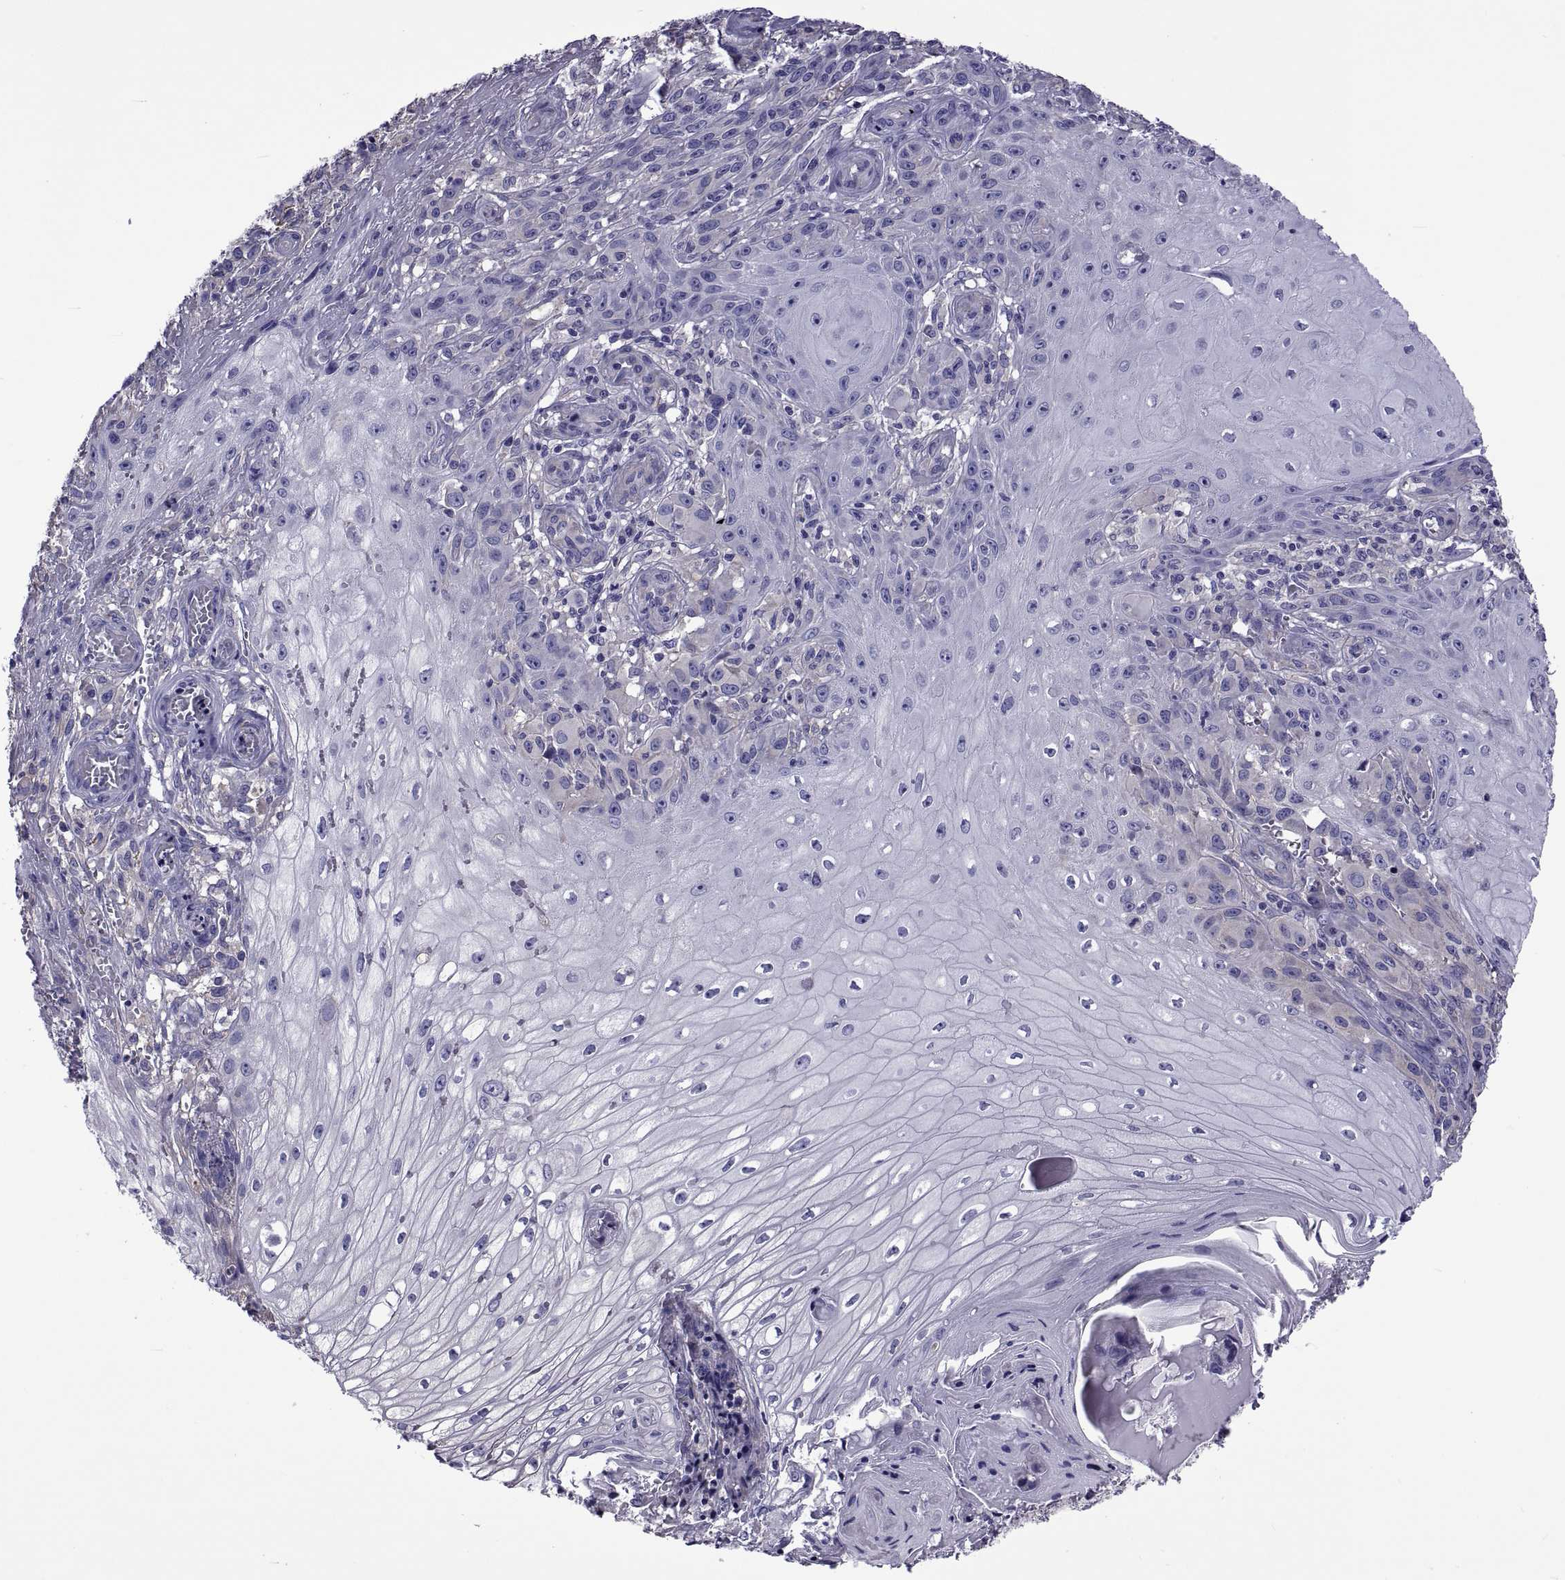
{"staining": {"intensity": "negative", "quantity": "none", "location": "none"}, "tissue": "melanoma", "cell_type": "Tumor cells", "image_type": "cancer", "snomed": [{"axis": "morphology", "description": "Malignant melanoma, NOS"}, {"axis": "topography", "description": "Skin"}], "caption": "Immunohistochemical staining of melanoma displays no significant expression in tumor cells. Brightfield microscopy of immunohistochemistry stained with DAB (brown) and hematoxylin (blue), captured at high magnification.", "gene": "TMC3", "patient": {"sex": "female", "age": 53}}